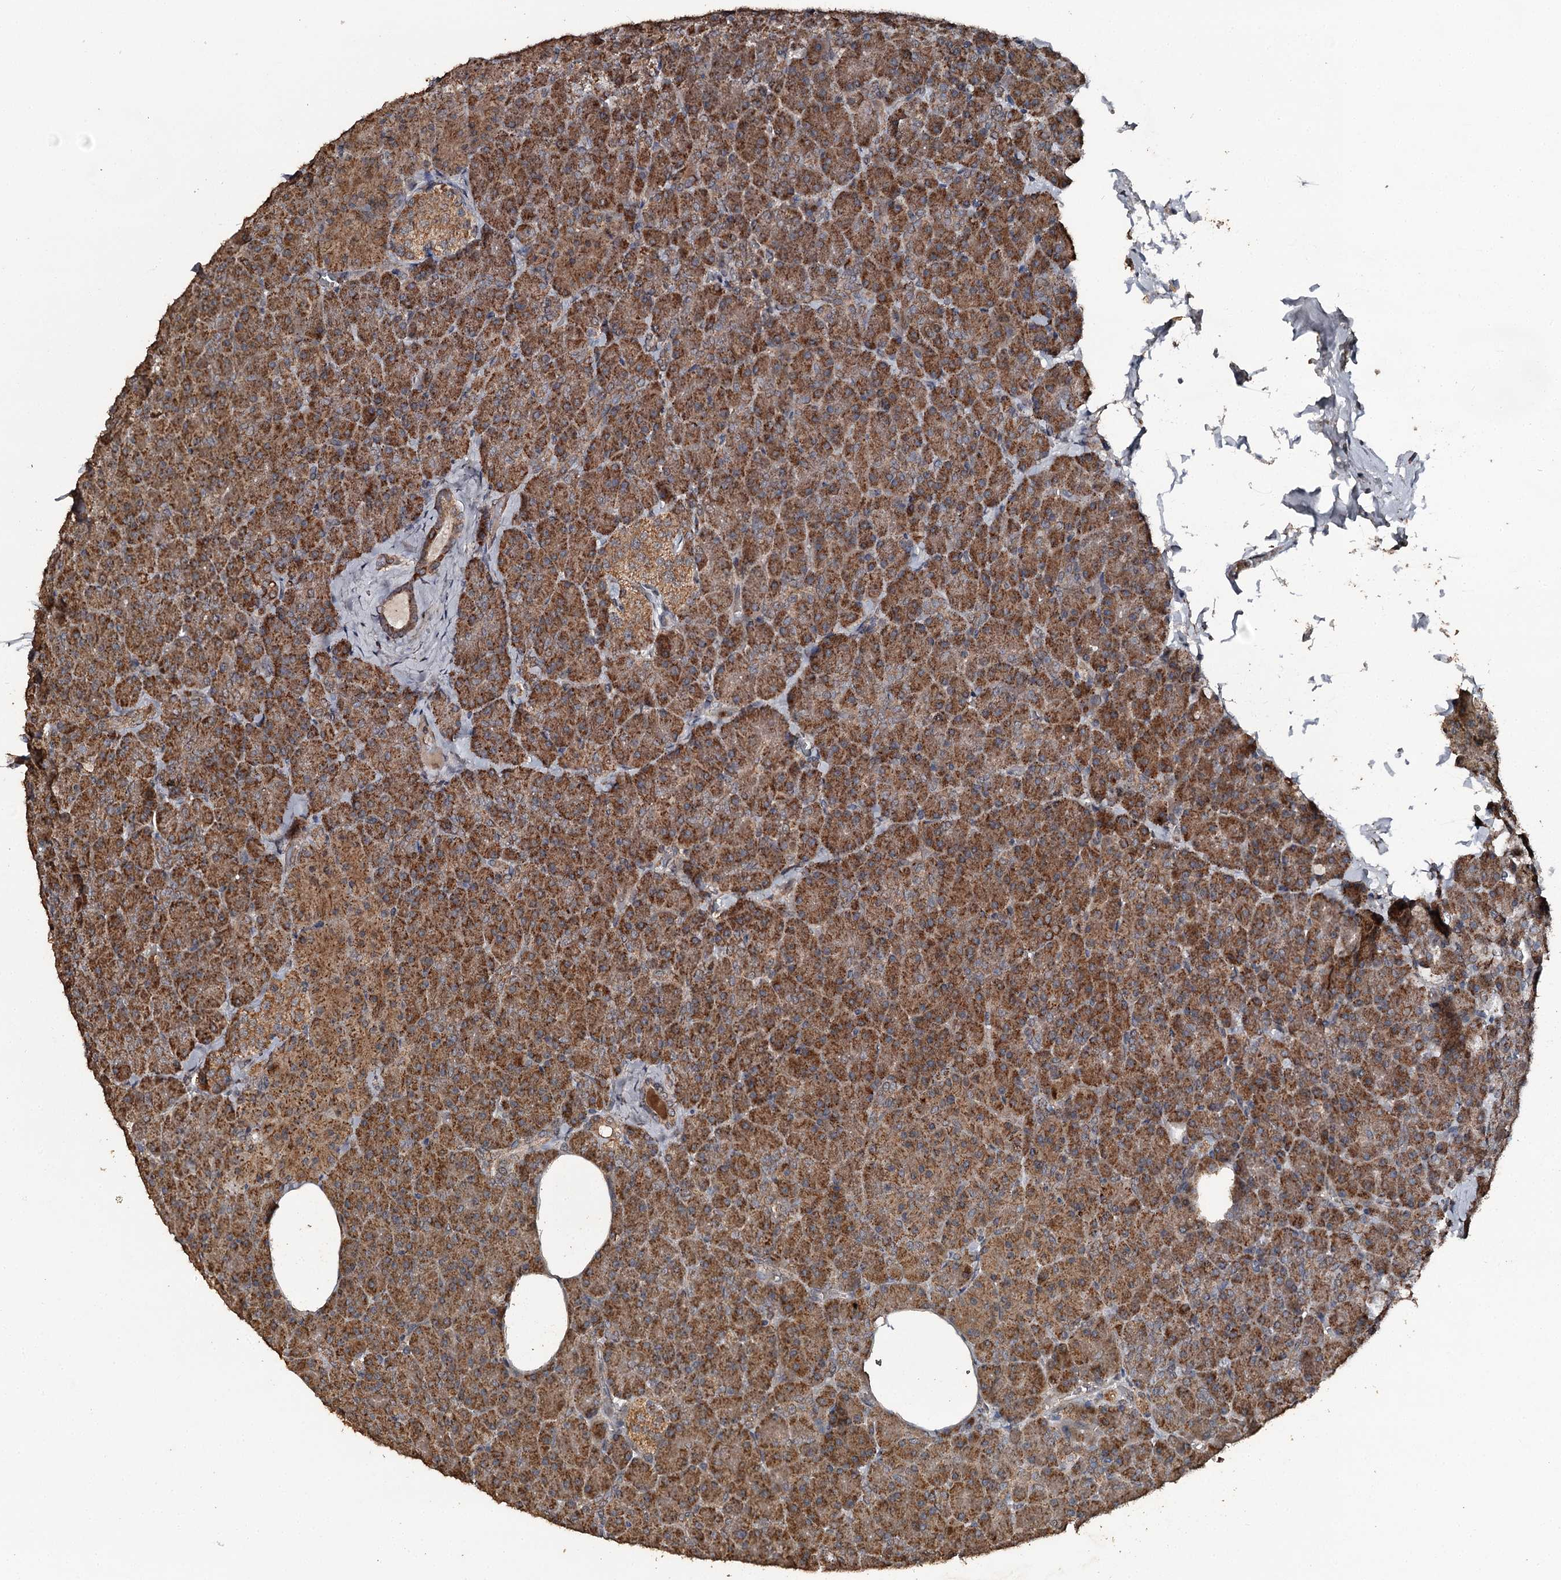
{"staining": {"intensity": "strong", "quantity": ">75%", "location": "cytoplasmic/membranous"}, "tissue": "pancreas", "cell_type": "Exocrine glandular cells", "image_type": "normal", "snomed": [{"axis": "morphology", "description": "Normal tissue, NOS"}, {"axis": "morphology", "description": "Carcinoid, malignant, NOS"}, {"axis": "topography", "description": "Pancreas"}], "caption": "A histopathology image of pancreas stained for a protein demonstrates strong cytoplasmic/membranous brown staining in exocrine glandular cells.", "gene": "WIPI1", "patient": {"sex": "female", "age": 35}}